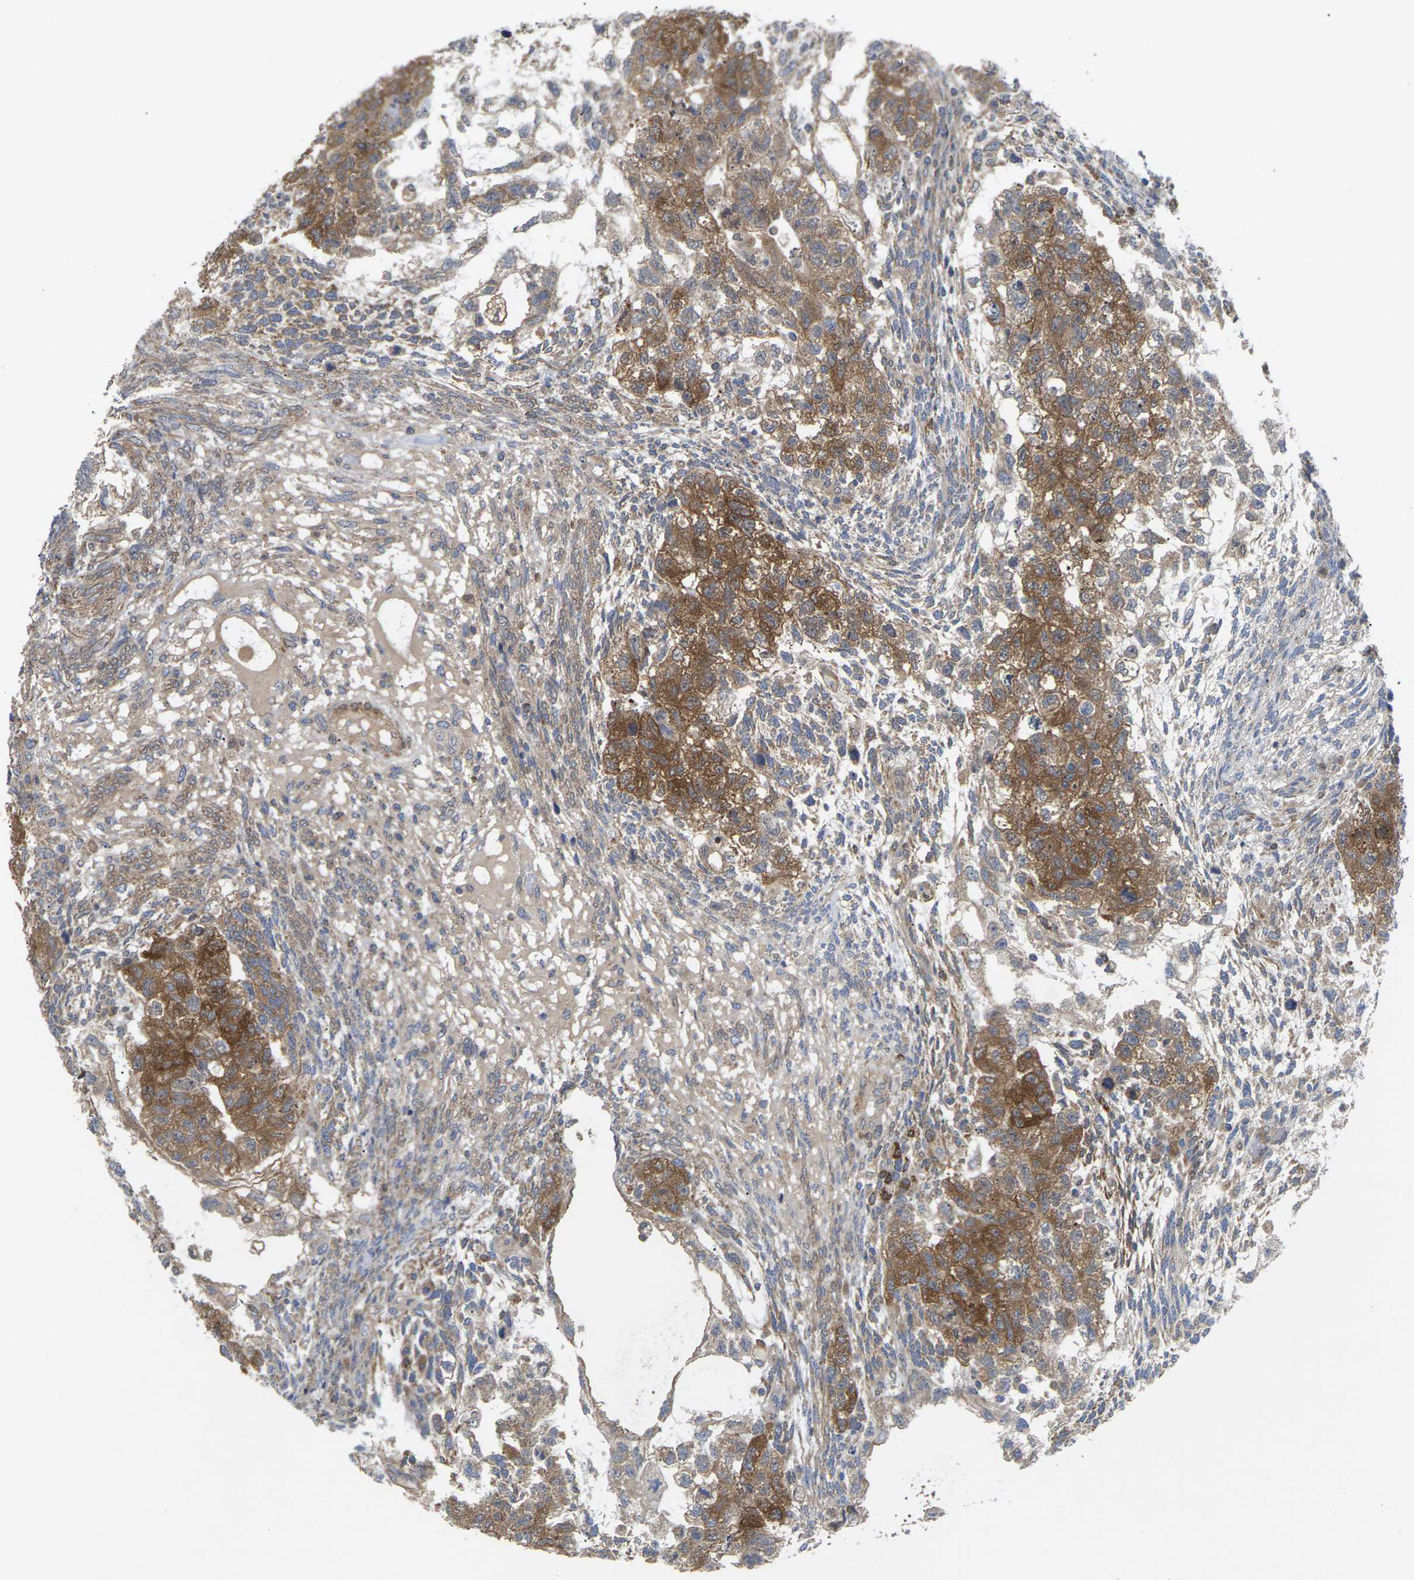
{"staining": {"intensity": "moderate", "quantity": ">75%", "location": "cytoplasmic/membranous"}, "tissue": "testis cancer", "cell_type": "Tumor cells", "image_type": "cancer", "snomed": [{"axis": "morphology", "description": "Normal tissue, NOS"}, {"axis": "morphology", "description": "Carcinoma, Embryonal, NOS"}, {"axis": "topography", "description": "Testis"}], "caption": "Embryonal carcinoma (testis) stained for a protein (brown) reveals moderate cytoplasmic/membranous positive expression in about >75% of tumor cells.", "gene": "TIAM1", "patient": {"sex": "male", "age": 36}}